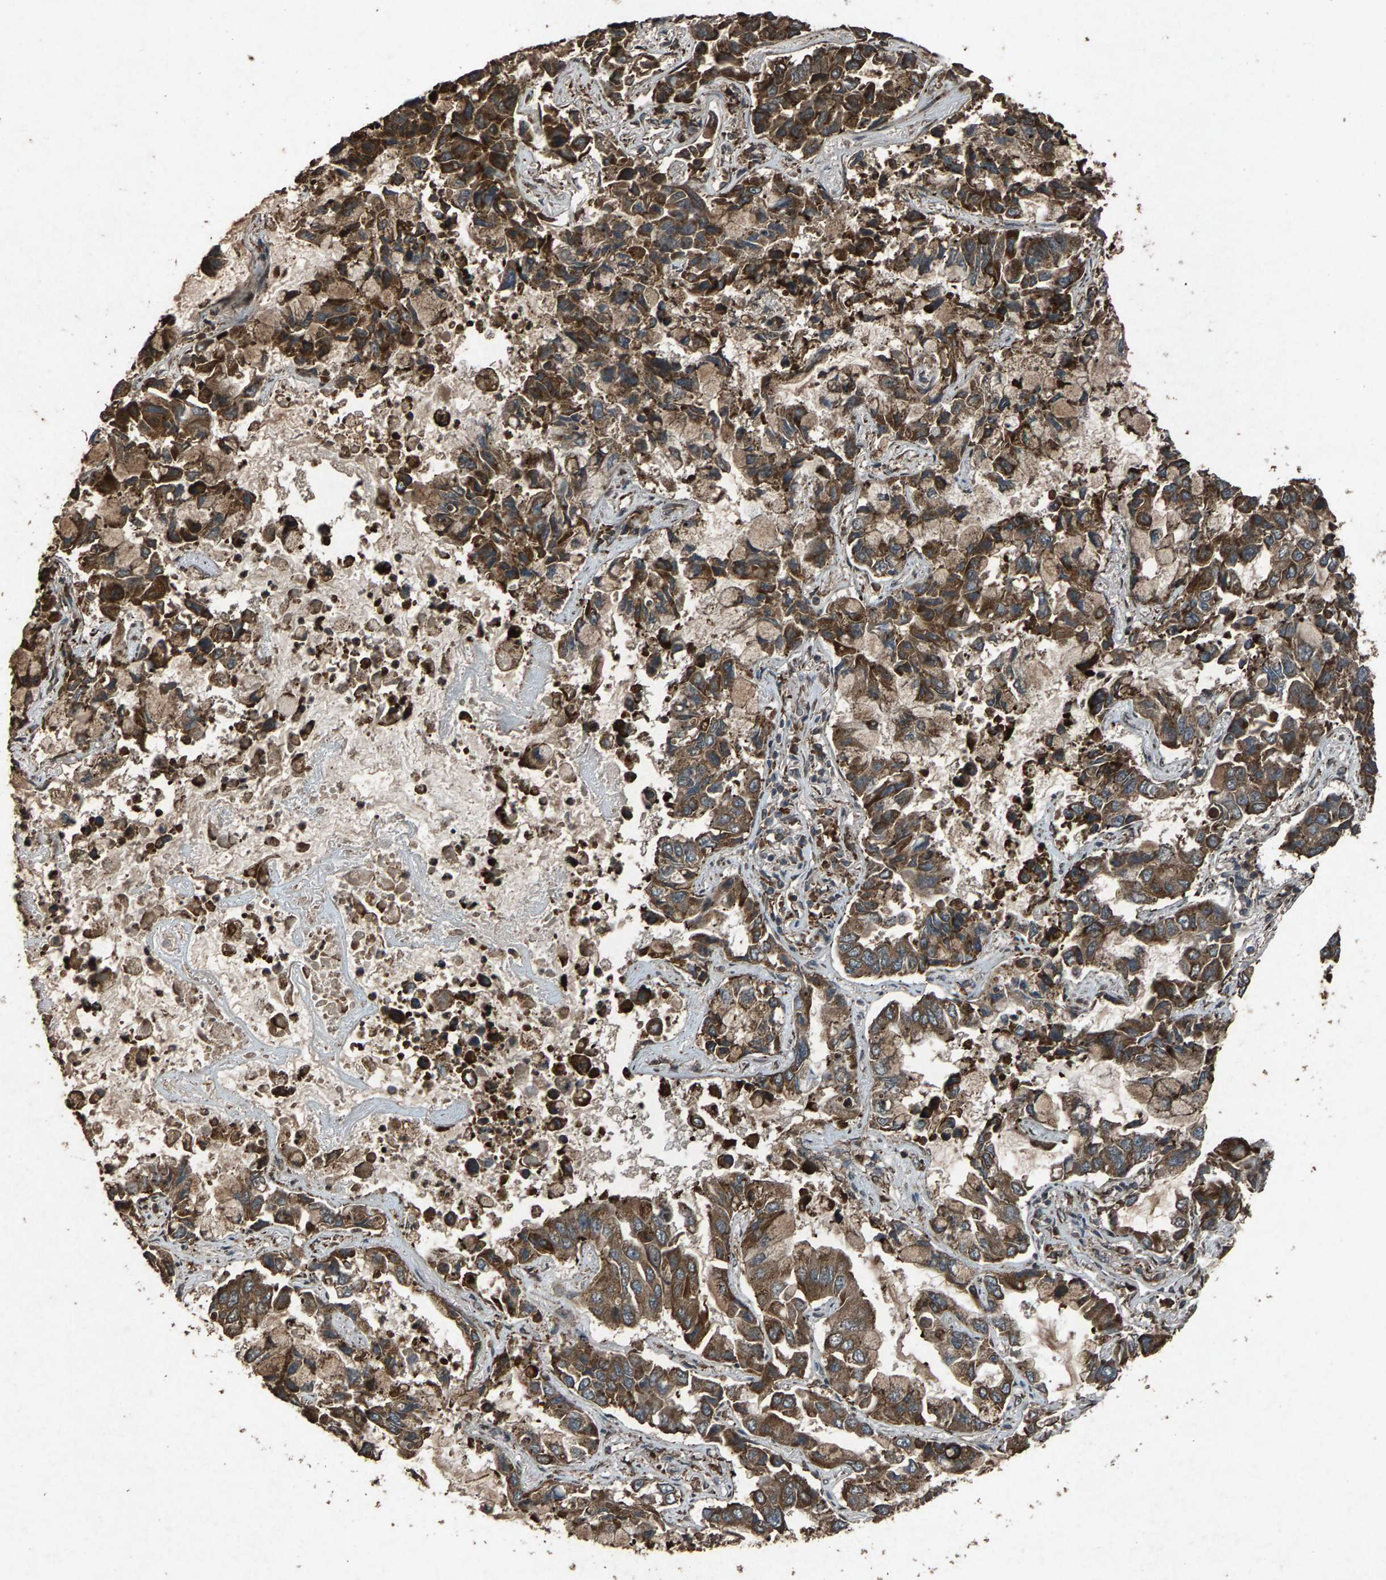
{"staining": {"intensity": "moderate", "quantity": ">75%", "location": "cytoplasmic/membranous"}, "tissue": "lung cancer", "cell_type": "Tumor cells", "image_type": "cancer", "snomed": [{"axis": "morphology", "description": "Adenocarcinoma, NOS"}, {"axis": "topography", "description": "Lung"}], "caption": "Lung adenocarcinoma tissue exhibits moderate cytoplasmic/membranous staining in approximately >75% of tumor cells", "gene": "CALR", "patient": {"sex": "male", "age": 64}}